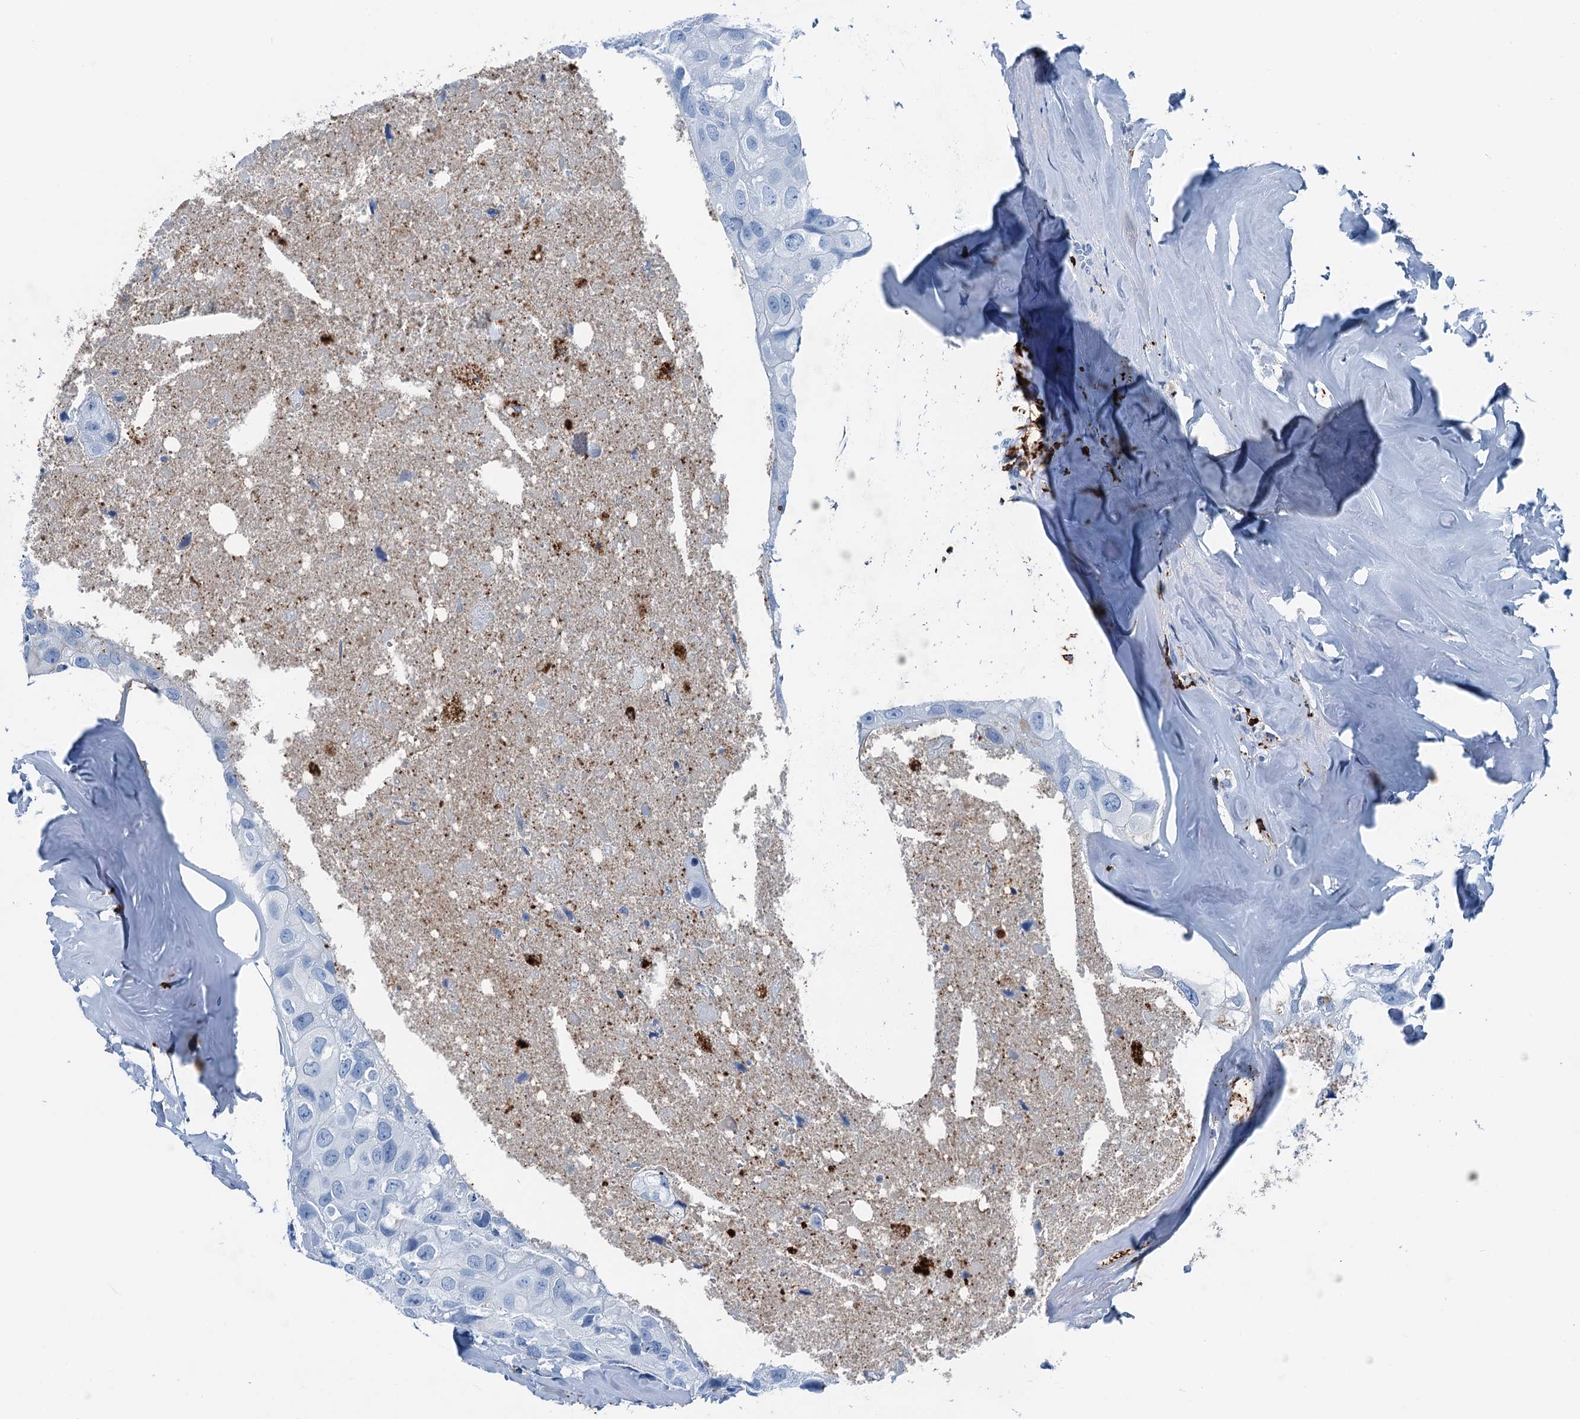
{"staining": {"intensity": "negative", "quantity": "none", "location": "none"}, "tissue": "head and neck cancer", "cell_type": "Tumor cells", "image_type": "cancer", "snomed": [{"axis": "morphology", "description": "Adenocarcinoma, NOS"}, {"axis": "morphology", "description": "Adenocarcinoma, metastatic, NOS"}, {"axis": "topography", "description": "Head-Neck"}], "caption": "Head and neck cancer (metastatic adenocarcinoma) was stained to show a protein in brown. There is no significant positivity in tumor cells.", "gene": "PLAC8", "patient": {"sex": "male", "age": 75}}